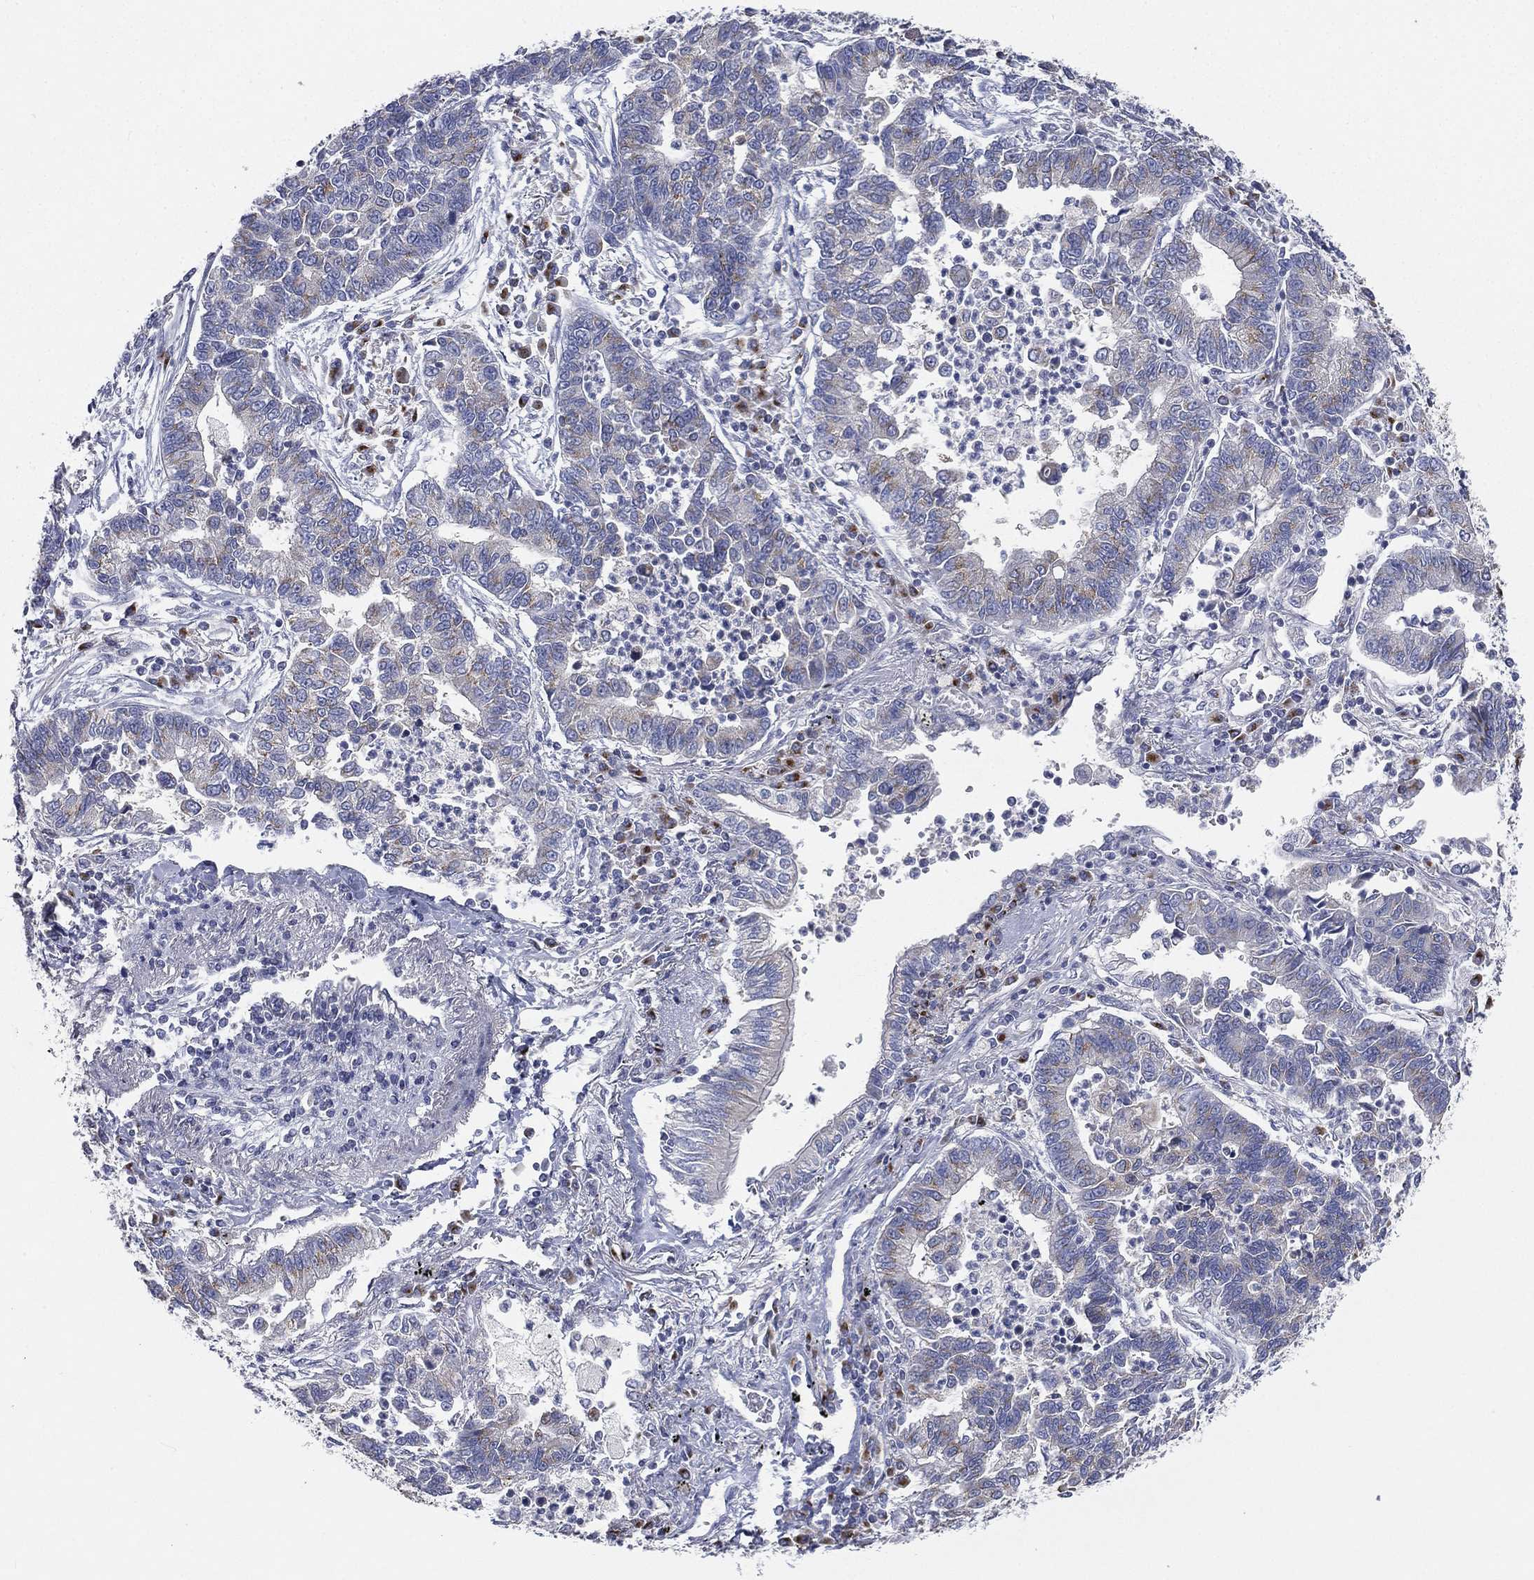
{"staining": {"intensity": "negative", "quantity": "none", "location": "none"}, "tissue": "lung cancer", "cell_type": "Tumor cells", "image_type": "cancer", "snomed": [{"axis": "morphology", "description": "Adenocarcinoma, NOS"}, {"axis": "topography", "description": "Lung"}], "caption": "DAB (3,3'-diaminobenzidine) immunohistochemical staining of human lung adenocarcinoma exhibits no significant staining in tumor cells. (DAB immunohistochemistry visualized using brightfield microscopy, high magnification).", "gene": "ATP8A2", "patient": {"sex": "female", "age": 57}}